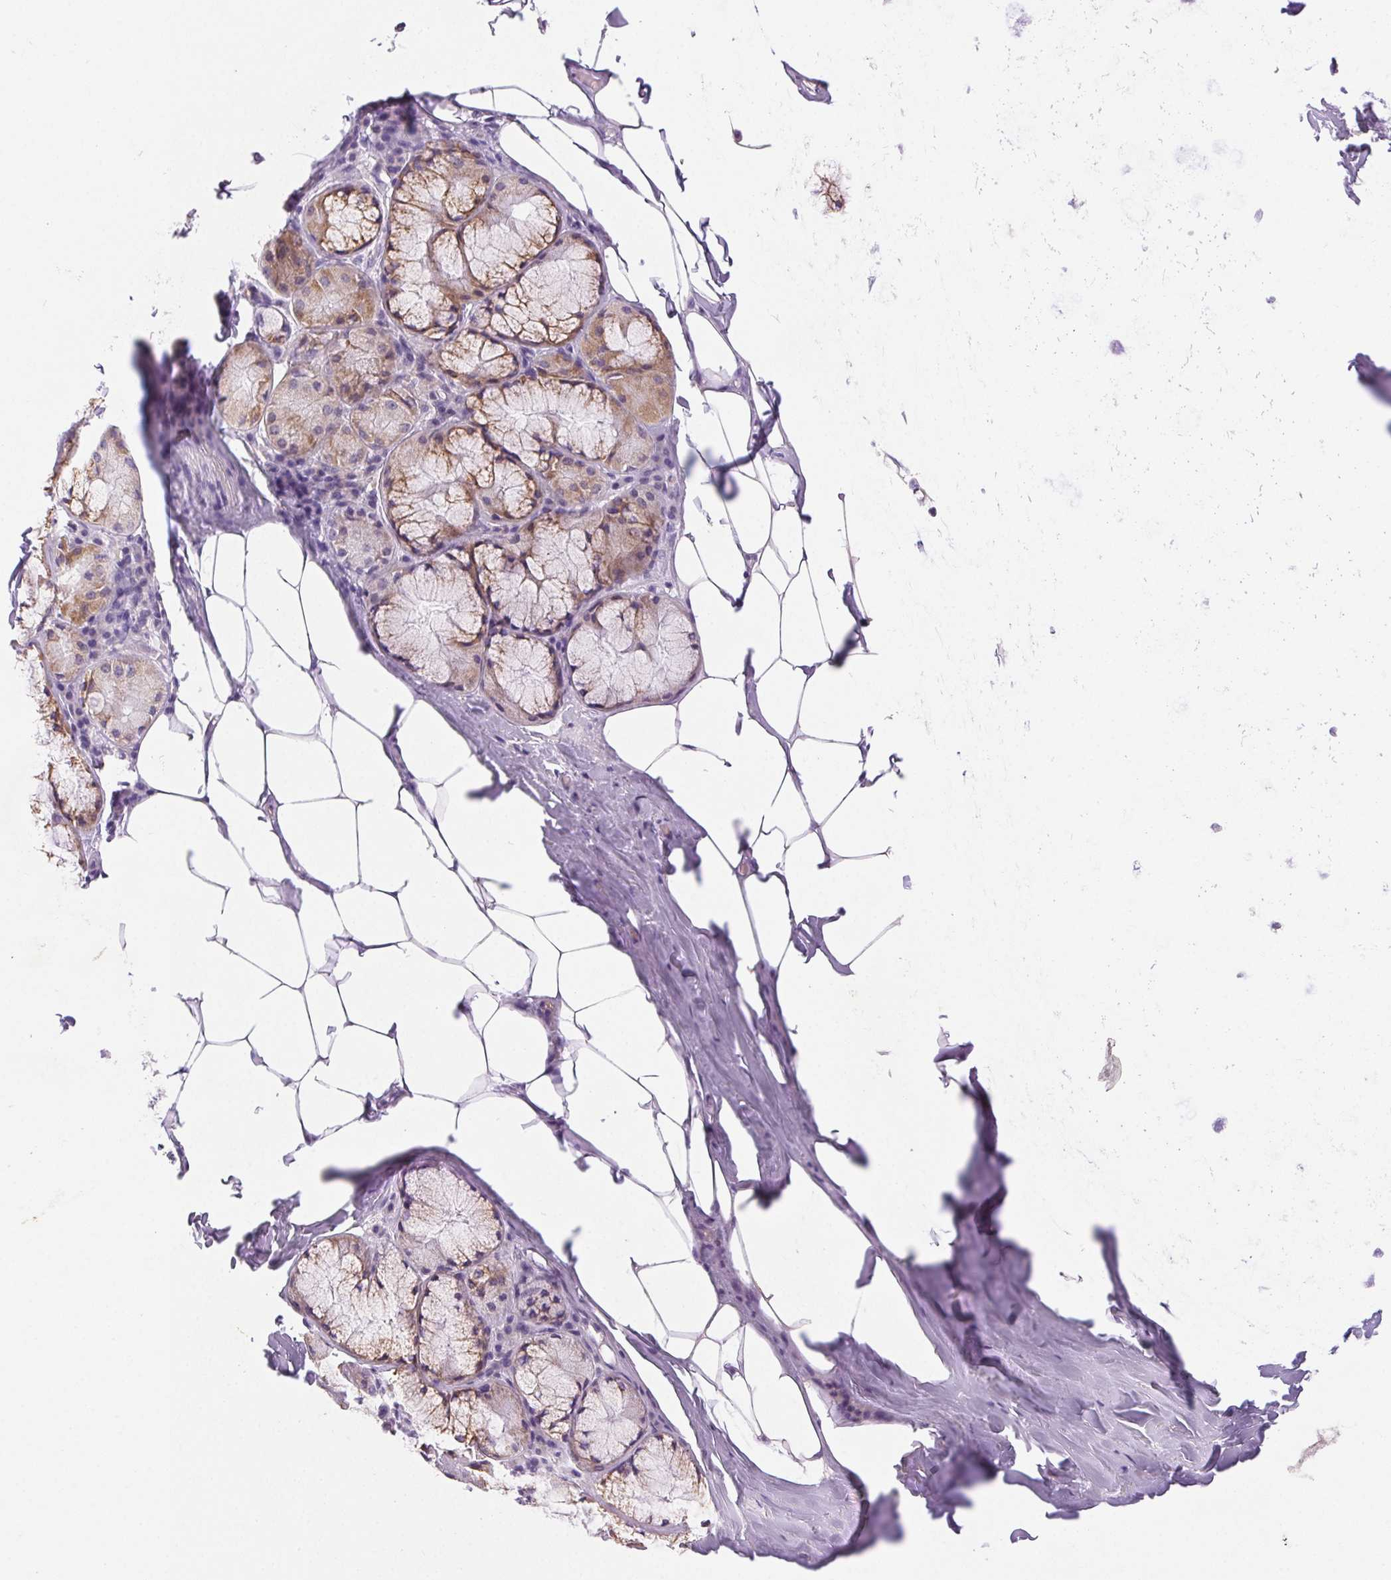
{"staining": {"intensity": "negative", "quantity": "none", "location": "none"}, "tissue": "adipose tissue", "cell_type": "Adipocytes", "image_type": "normal", "snomed": [{"axis": "morphology", "description": "Normal tissue, NOS"}, {"axis": "topography", "description": "Cartilage tissue"}, {"axis": "topography", "description": "Bronchus"}], "caption": "Immunohistochemistry (IHC) micrograph of normal adipose tissue: adipose tissue stained with DAB (3,3'-diaminobenzidine) displays no significant protein expression in adipocytes. Brightfield microscopy of immunohistochemistry stained with DAB (3,3'-diaminobenzidine) (brown) and hematoxylin (blue), captured at high magnification.", "gene": "ARHGAP11B", "patient": {"sex": "male", "age": 64}}